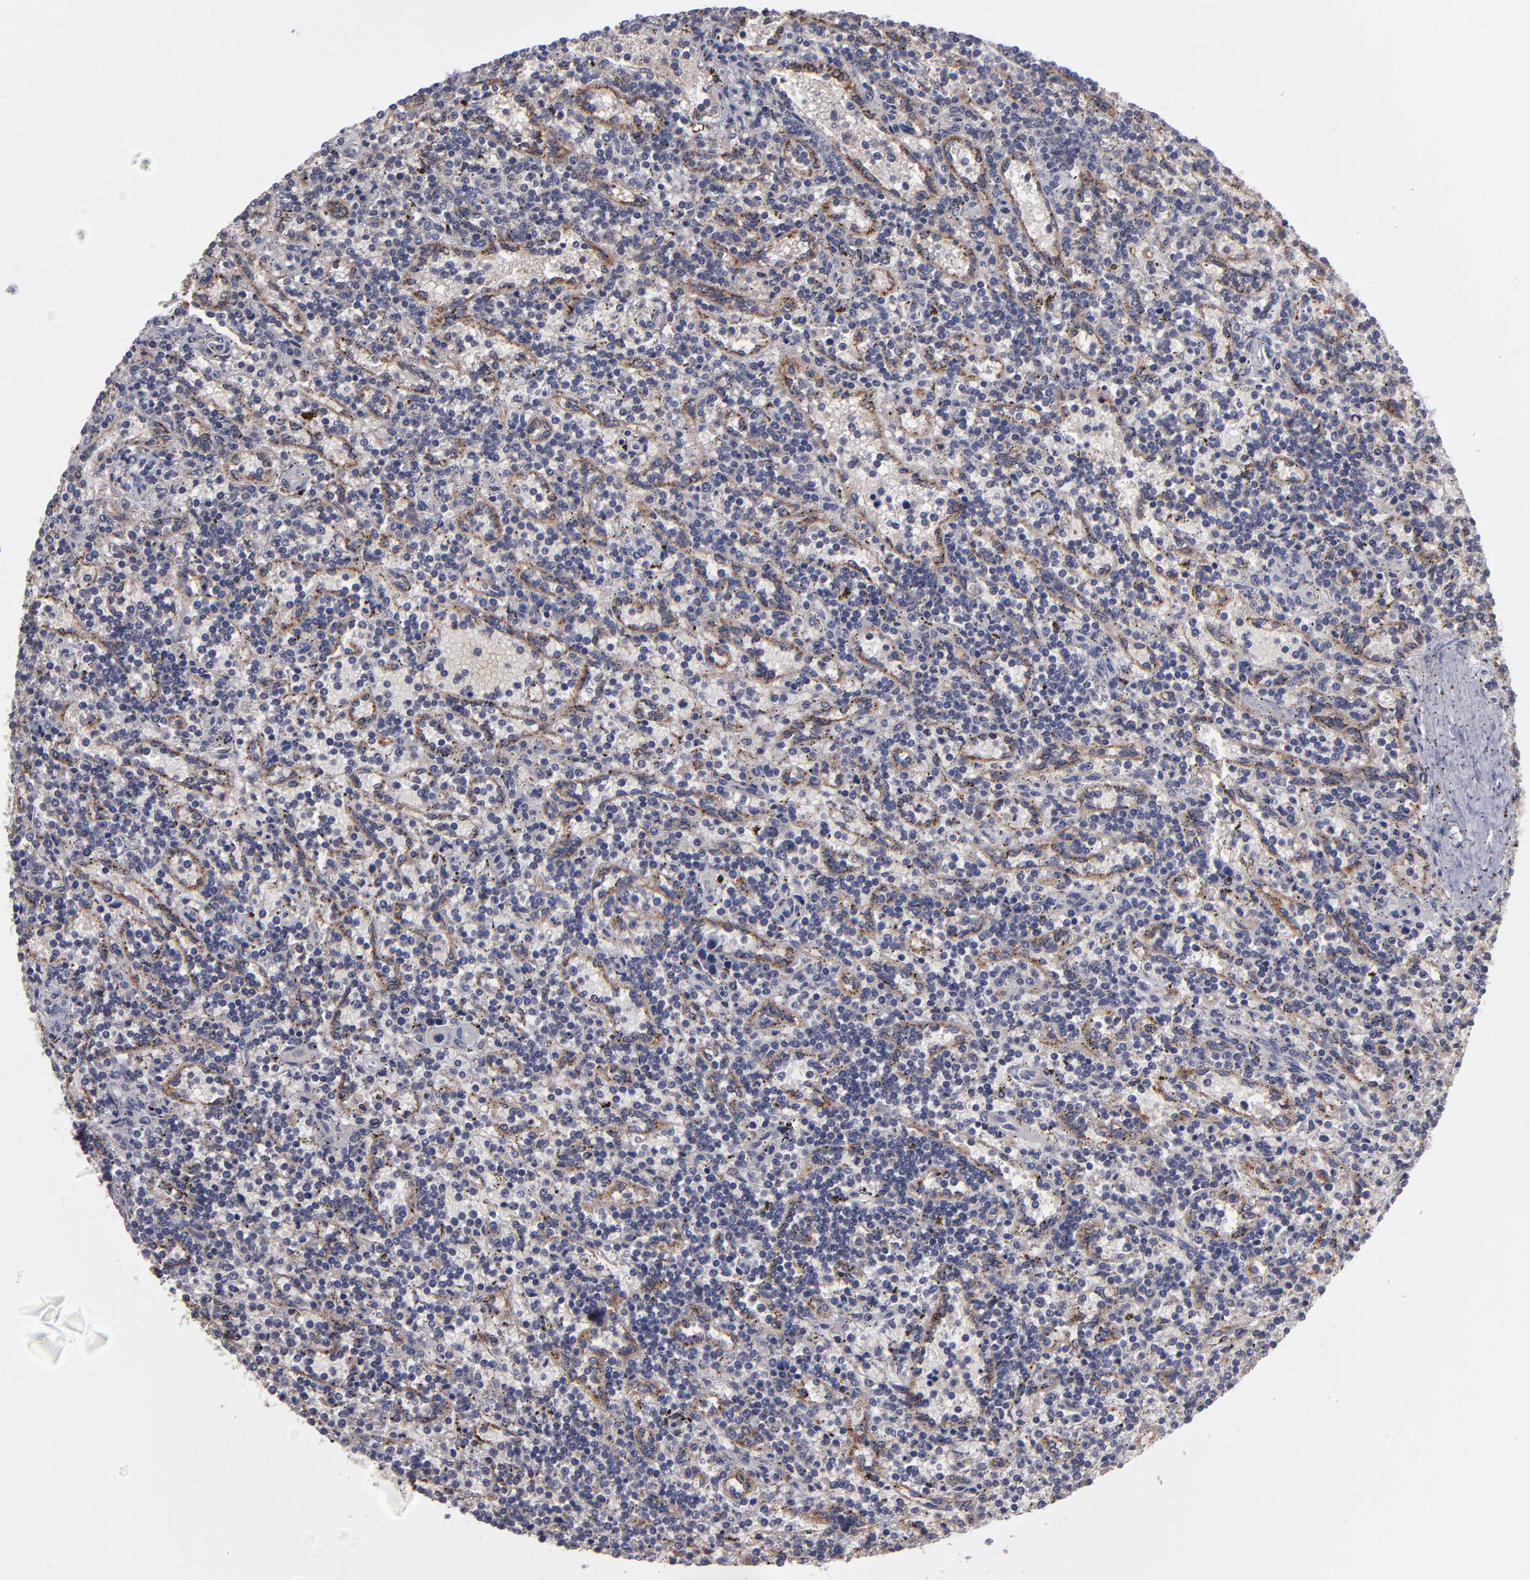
{"staining": {"intensity": "negative", "quantity": "none", "location": "none"}, "tissue": "lymphoma", "cell_type": "Tumor cells", "image_type": "cancer", "snomed": [{"axis": "morphology", "description": "Malignant lymphoma, non-Hodgkin's type, Low grade"}, {"axis": "topography", "description": "Spleen"}], "caption": "An image of malignant lymphoma, non-Hodgkin's type (low-grade) stained for a protein displays no brown staining in tumor cells. Nuclei are stained in blue.", "gene": "MMP11", "patient": {"sex": "male", "age": 73}}